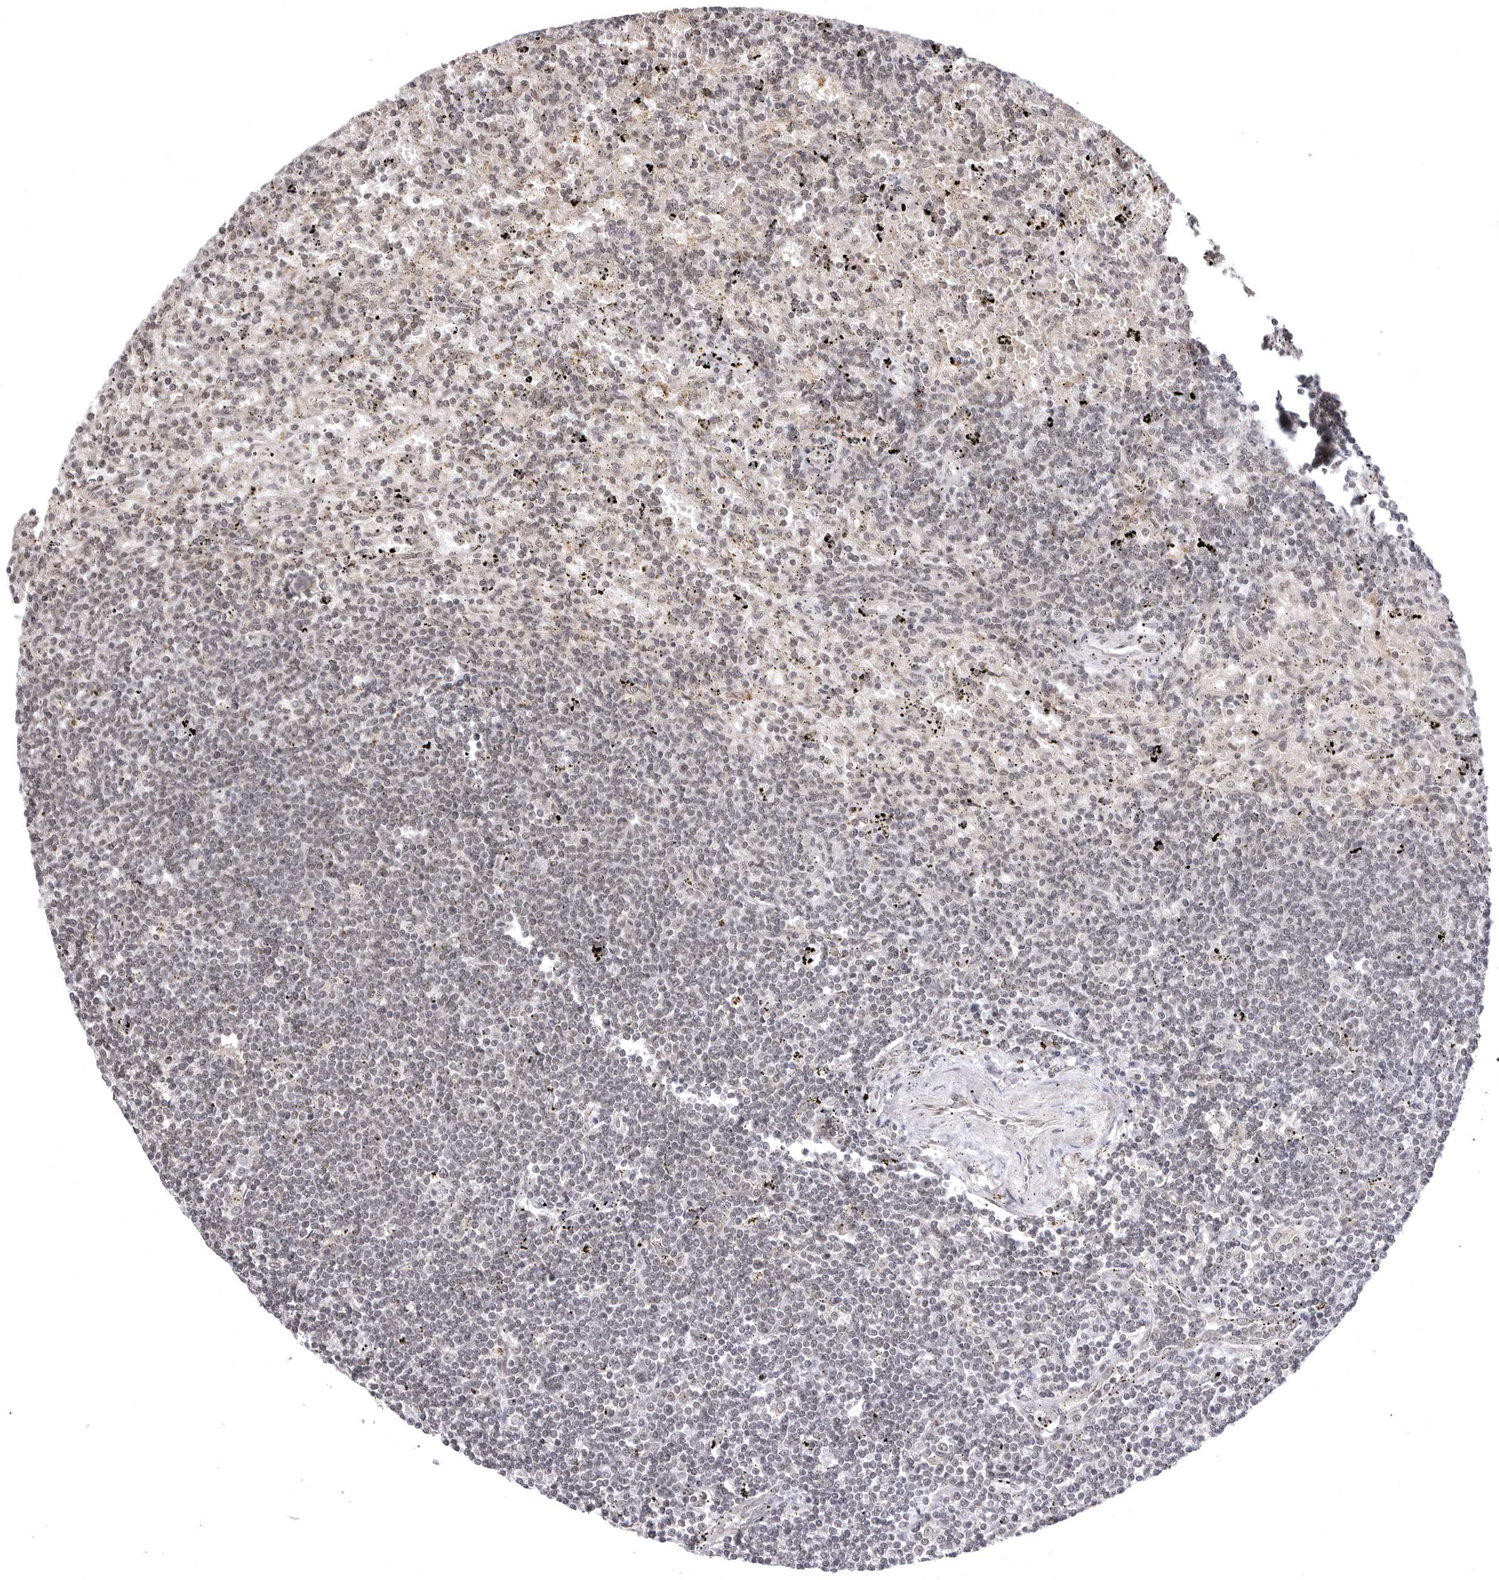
{"staining": {"intensity": "weak", "quantity": "25%-75%", "location": "nuclear"}, "tissue": "lymphoma", "cell_type": "Tumor cells", "image_type": "cancer", "snomed": [{"axis": "morphology", "description": "Malignant lymphoma, non-Hodgkin's type, Low grade"}, {"axis": "topography", "description": "Spleen"}], "caption": "Lymphoma stained for a protein (brown) displays weak nuclear positive staining in about 25%-75% of tumor cells.", "gene": "PHF3", "patient": {"sex": "male", "age": 76}}